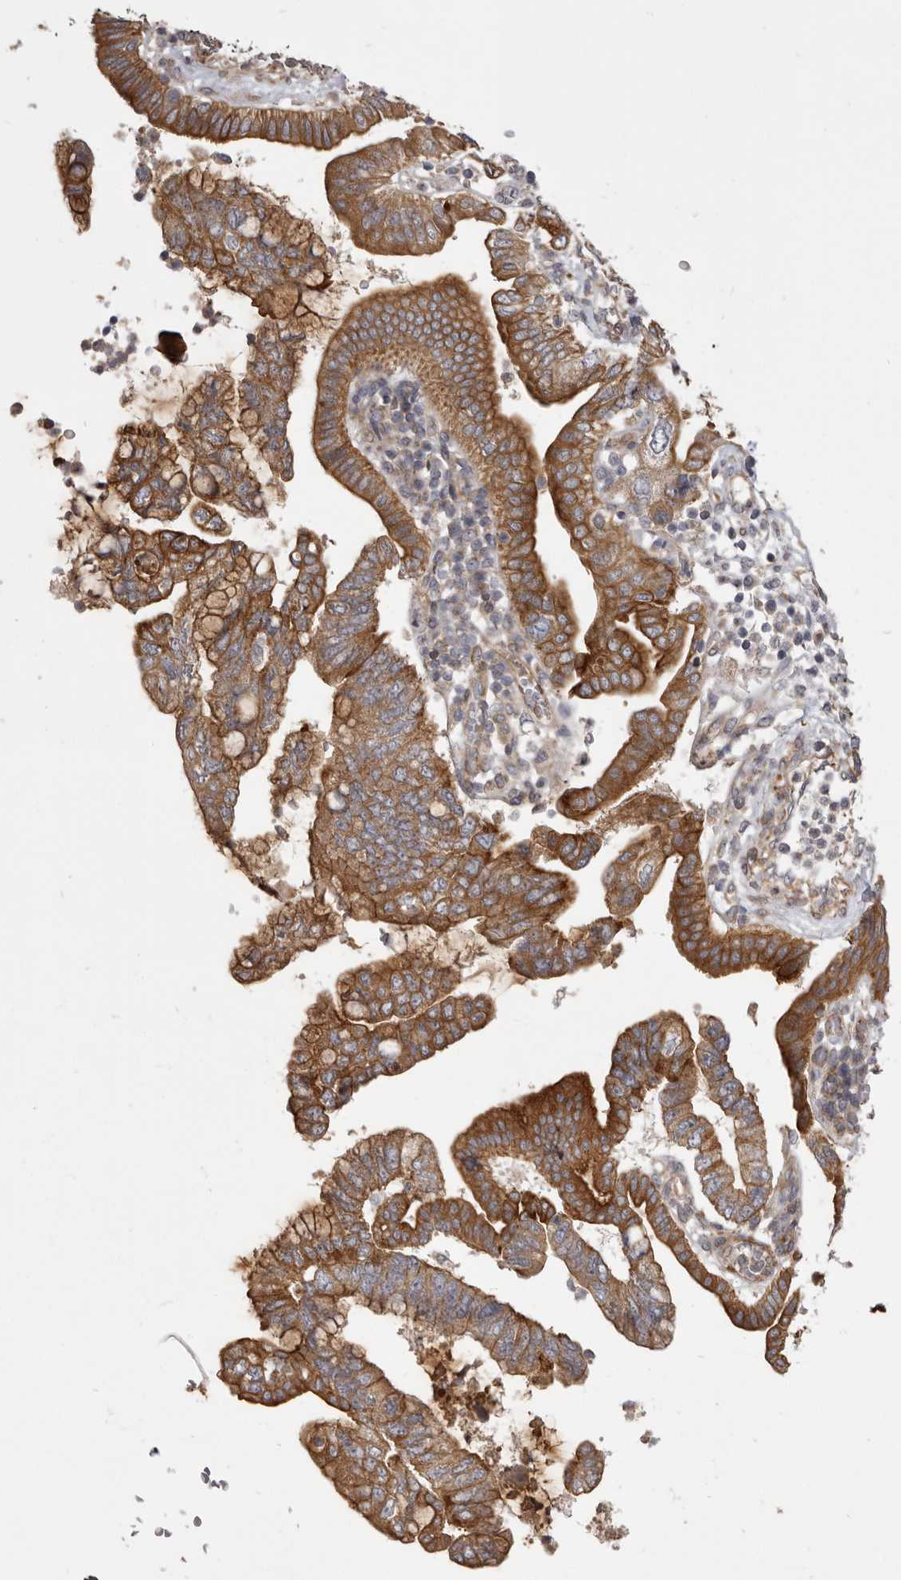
{"staining": {"intensity": "strong", "quantity": ">75%", "location": "cytoplasmic/membranous"}, "tissue": "pancreatic cancer", "cell_type": "Tumor cells", "image_type": "cancer", "snomed": [{"axis": "morphology", "description": "Adenocarcinoma, NOS"}, {"axis": "topography", "description": "Pancreas"}], "caption": "Immunohistochemistry (IHC) (DAB (3,3'-diaminobenzidine)) staining of pancreatic adenocarcinoma reveals strong cytoplasmic/membranous protein staining in about >75% of tumor cells. (DAB IHC, brown staining for protein, blue staining for nuclei).", "gene": "VPS45", "patient": {"sex": "female", "age": 73}}